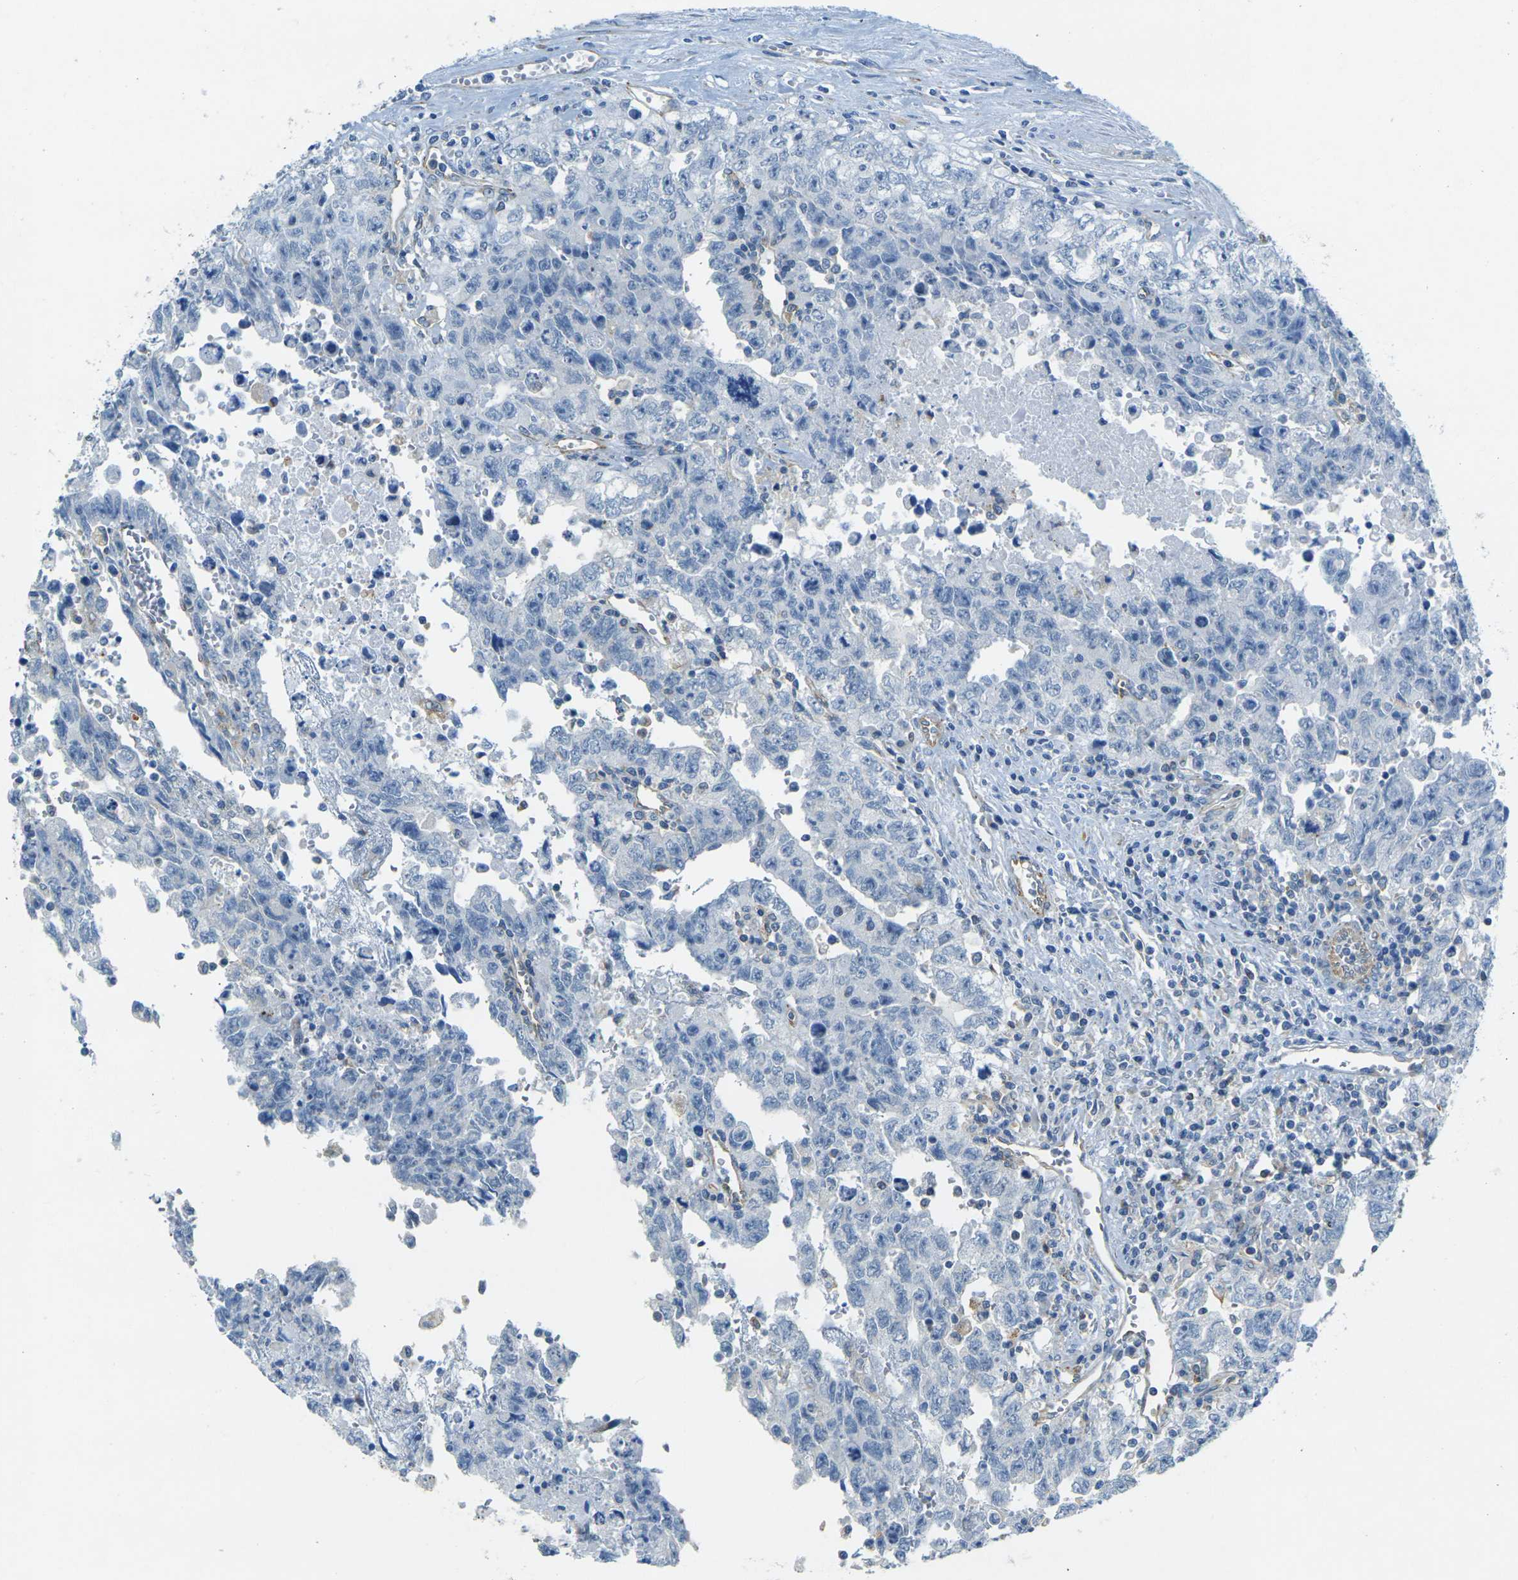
{"staining": {"intensity": "negative", "quantity": "none", "location": "none"}, "tissue": "testis cancer", "cell_type": "Tumor cells", "image_type": "cancer", "snomed": [{"axis": "morphology", "description": "Carcinoma, Embryonal, NOS"}, {"axis": "topography", "description": "Testis"}], "caption": "Immunohistochemistry (IHC) image of testis cancer (embryonal carcinoma) stained for a protein (brown), which exhibits no staining in tumor cells.", "gene": "SORT1", "patient": {"sex": "male", "age": 28}}